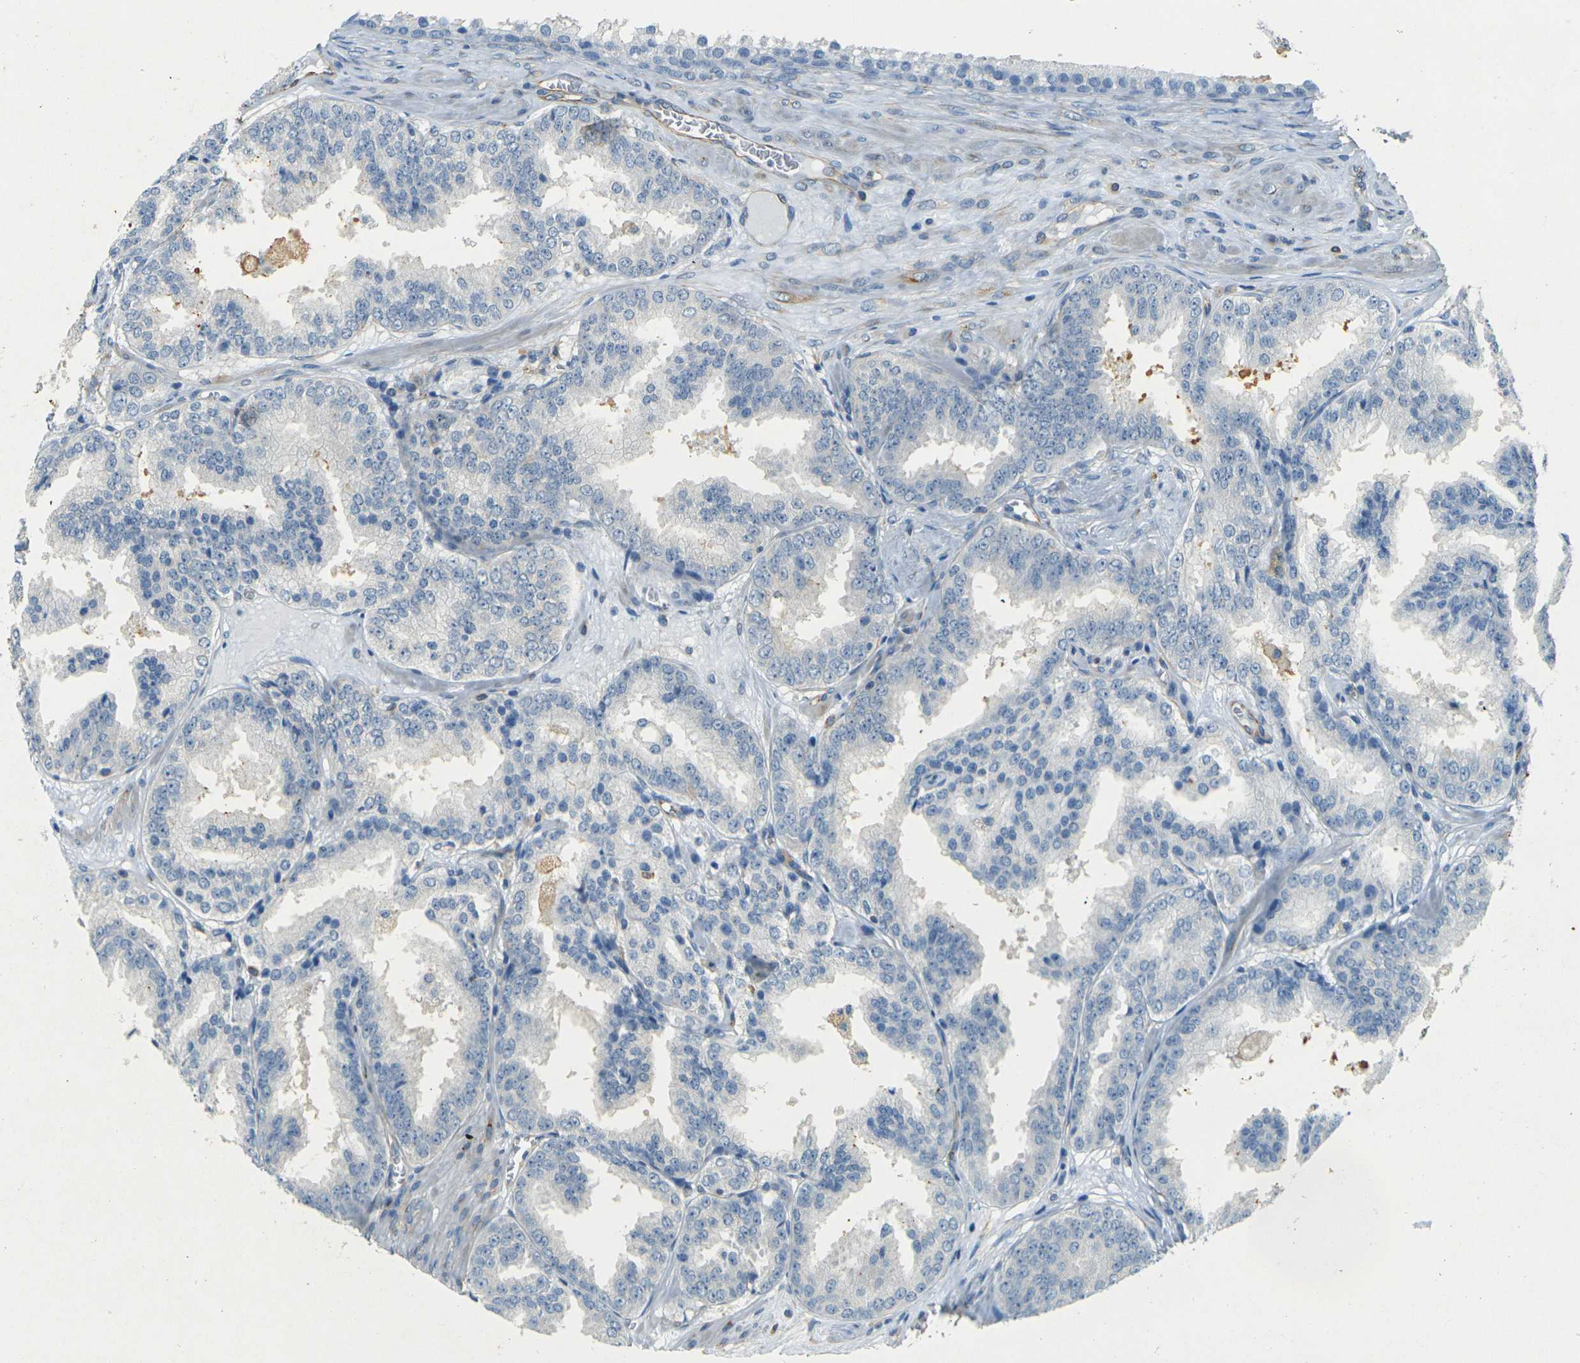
{"staining": {"intensity": "negative", "quantity": "none", "location": "none"}, "tissue": "prostate cancer", "cell_type": "Tumor cells", "image_type": "cancer", "snomed": [{"axis": "morphology", "description": "Adenocarcinoma, High grade"}, {"axis": "topography", "description": "Prostate"}], "caption": "Immunohistochemistry micrograph of neoplastic tissue: human prostate cancer stained with DAB reveals no significant protein staining in tumor cells.", "gene": "SORT1", "patient": {"sex": "male", "age": 61}}